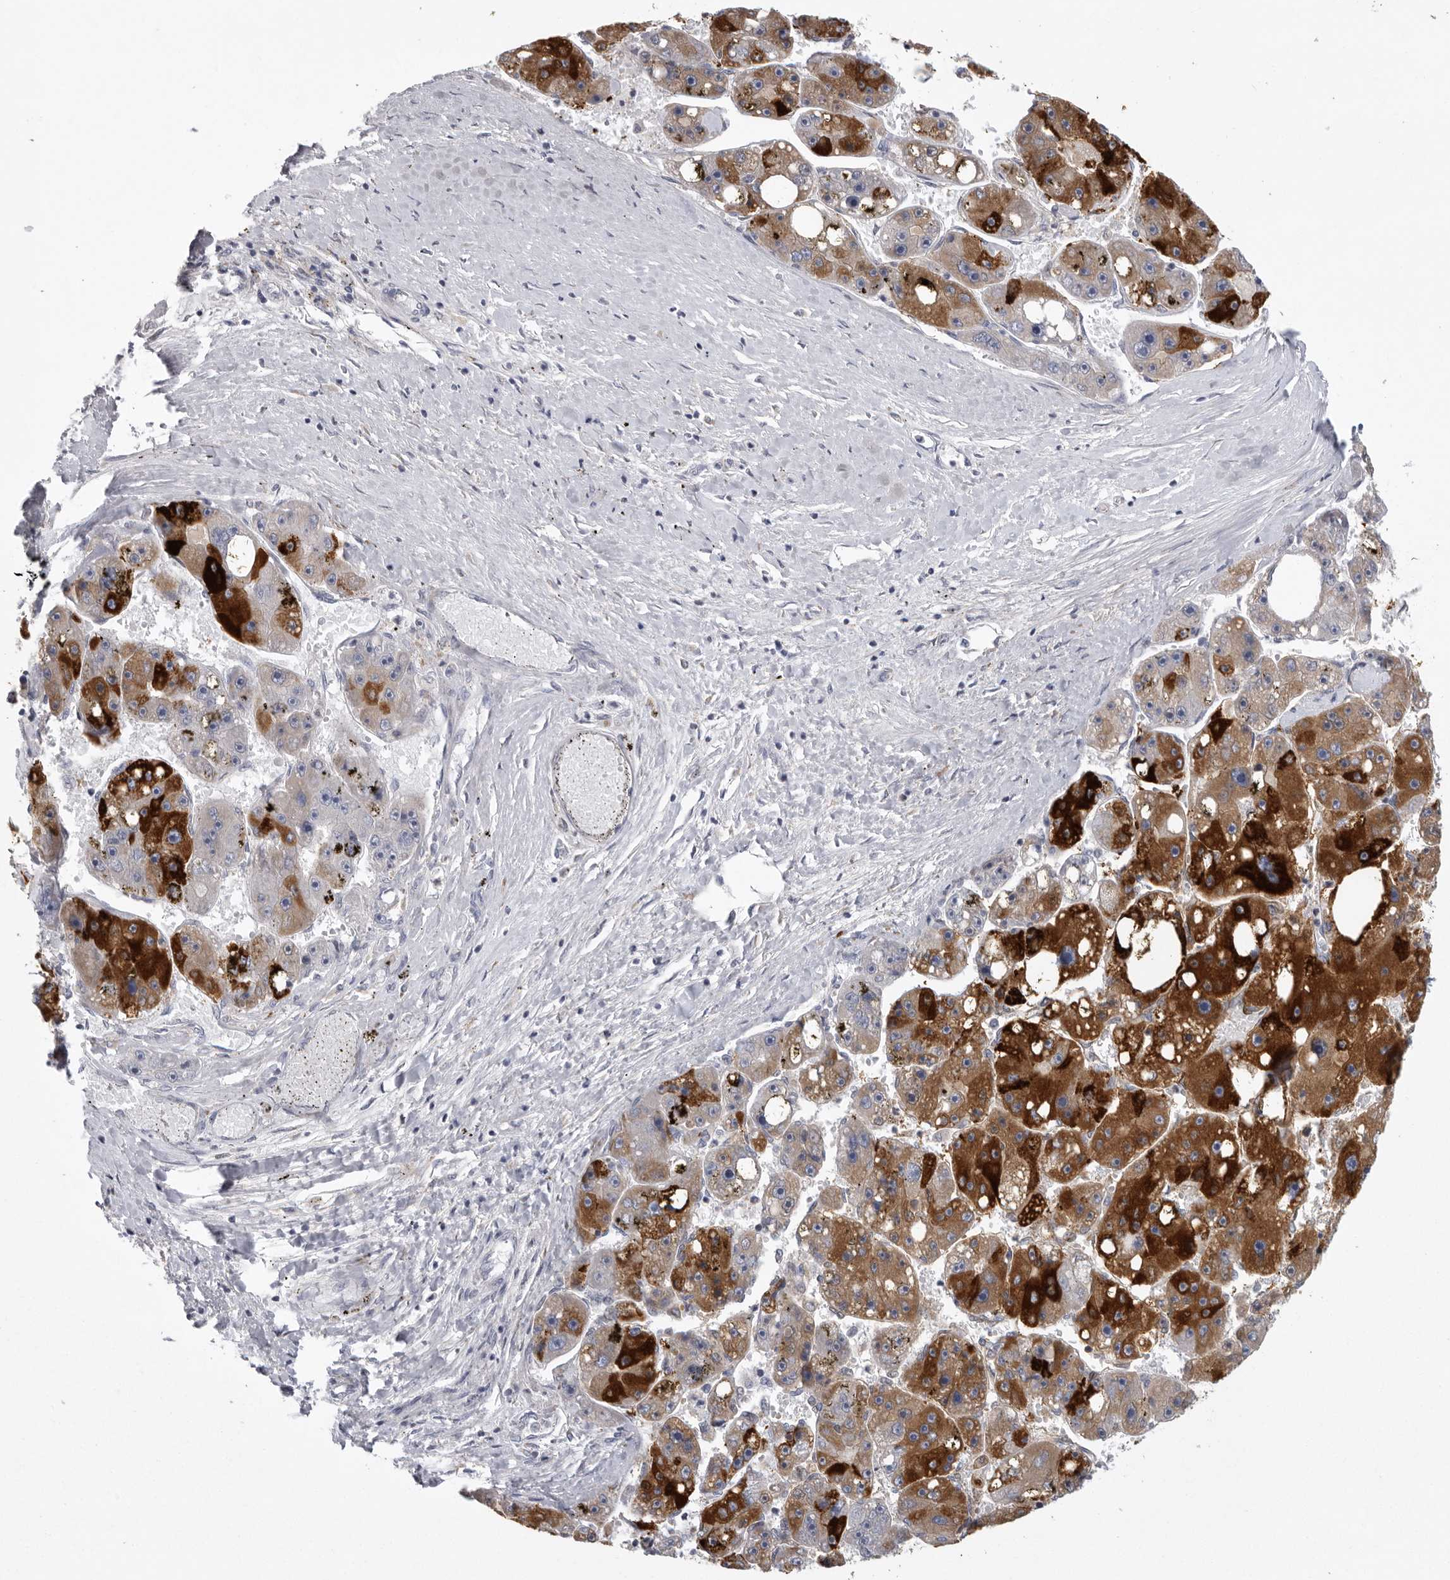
{"staining": {"intensity": "strong", "quantity": ">75%", "location": "cytoplasmic/membranous"}, "tissue": "liver cancer", "cell_type": "Tumor cells", "image_type": "cancer", "snomed": [{"axis": "morphology", "description": "Carcinoma, Hepatocellular, NOS"}, {"axis": "topography", "description": "Liver"}], "caption": "This photomicrograph displays IHC staining of liver hepatocellular carcinoma, with high strong cytoplasmic/membranous expression in approximately >75% of tumor cells.", "gene": "USP24", "patient": {"sex": "female", "age": 61}}